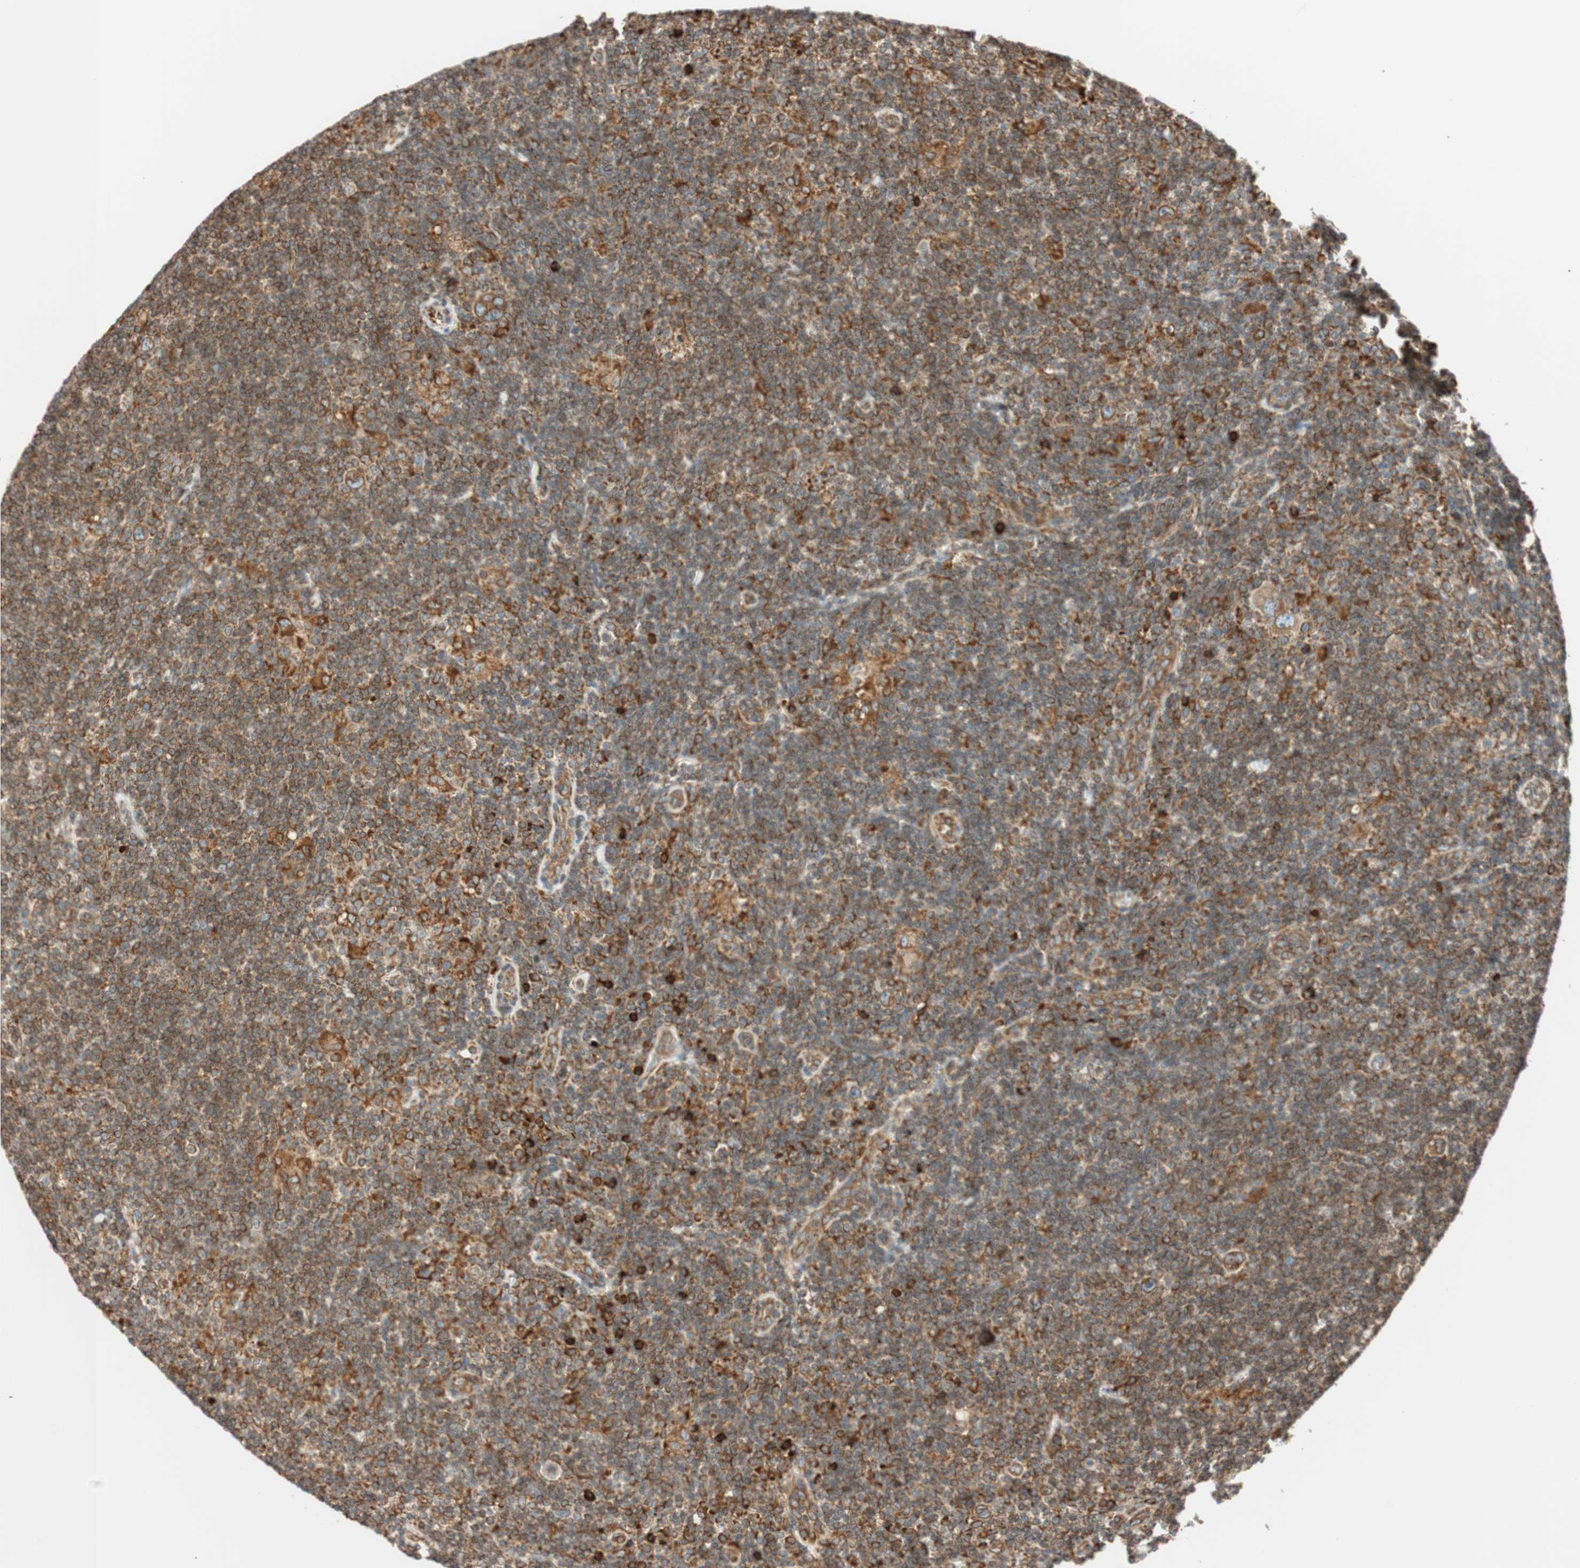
{"staining": {"intensity": "moderate", "quantity": "25%-75%", "location": "cytoplasmic/membranous"}, "tissue": "lymphoma", "cell_type": "Tumor cells", "image_type": "cancer", "snomed": [{"axis": "morphology", "description": "Hodgkin's disease, NOS"}, {"axis": "topography", "description": "Lymph node"}], "caption": "Immunohistochemical staining of human lymphoma displays moderate cytoplasmic/membranous protein staining in about 25%-75% of tumor cells.", "gene": "PRKCSH", "patient": {"sex": "female", "age": 57}}